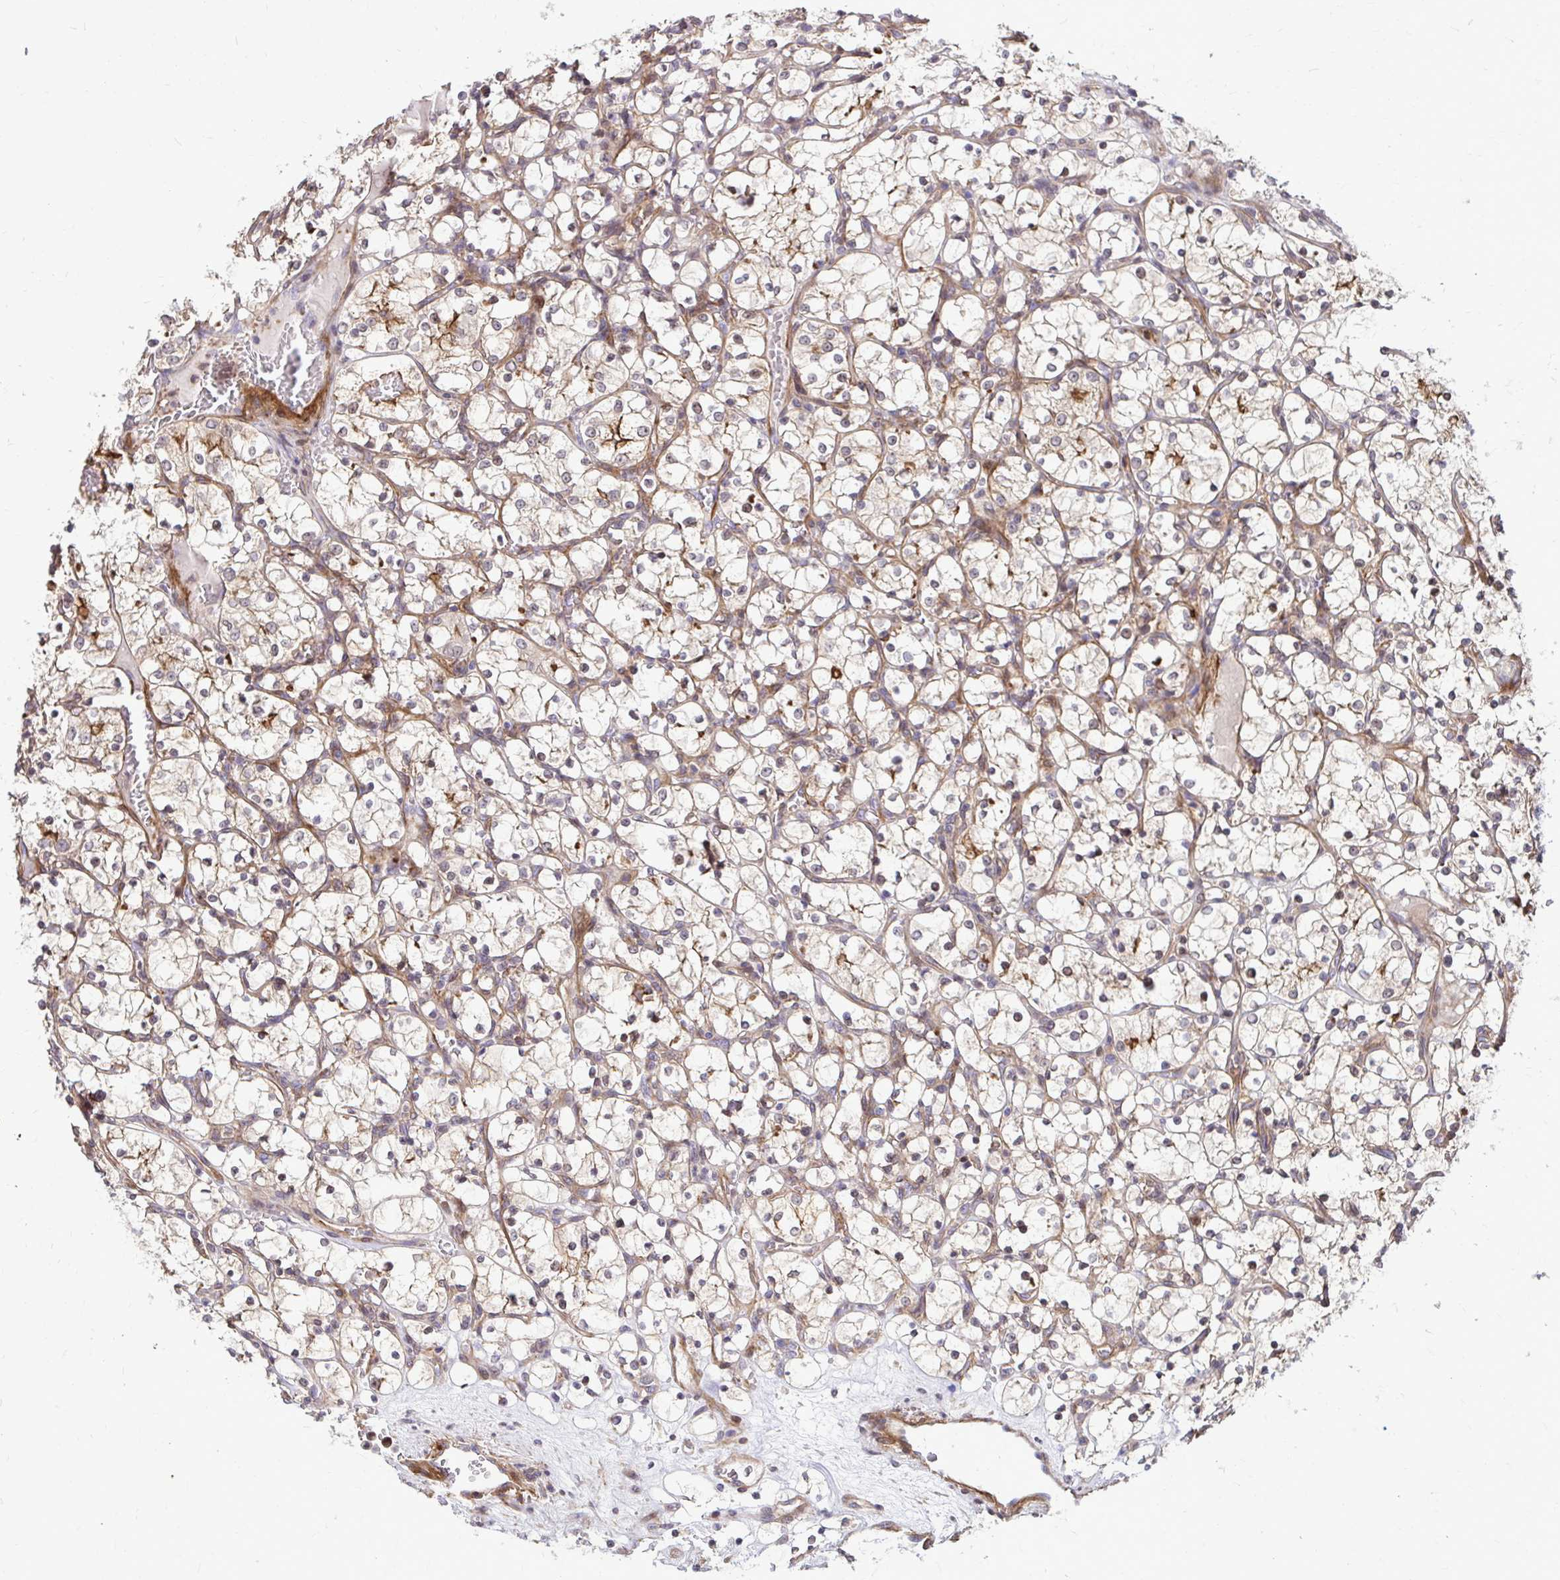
{"staining": {"intensity": "weak", "quantity": "25%-75%", "location": "cytoplasmic/membranous"}, "tissue": "renal cancer", "cell_type": "Tumor cells", "image_type": "cancer", "snomed": [{"axis": "morphology", "description": "Adenocarcinoma, NOS"}, {"axis": "topography", "description": "Kidney"}], "caption": "This image demonstrates renal cancer stained with immunohistochemistry (IHC) to label a protein in brown. The cytoplasmic/membranous of tumor cells show weak positivity for the protein. Nuclei are counter-stained blue.", "gene": "TRIP6", "patient": {"sex": "female", "age": 69}}